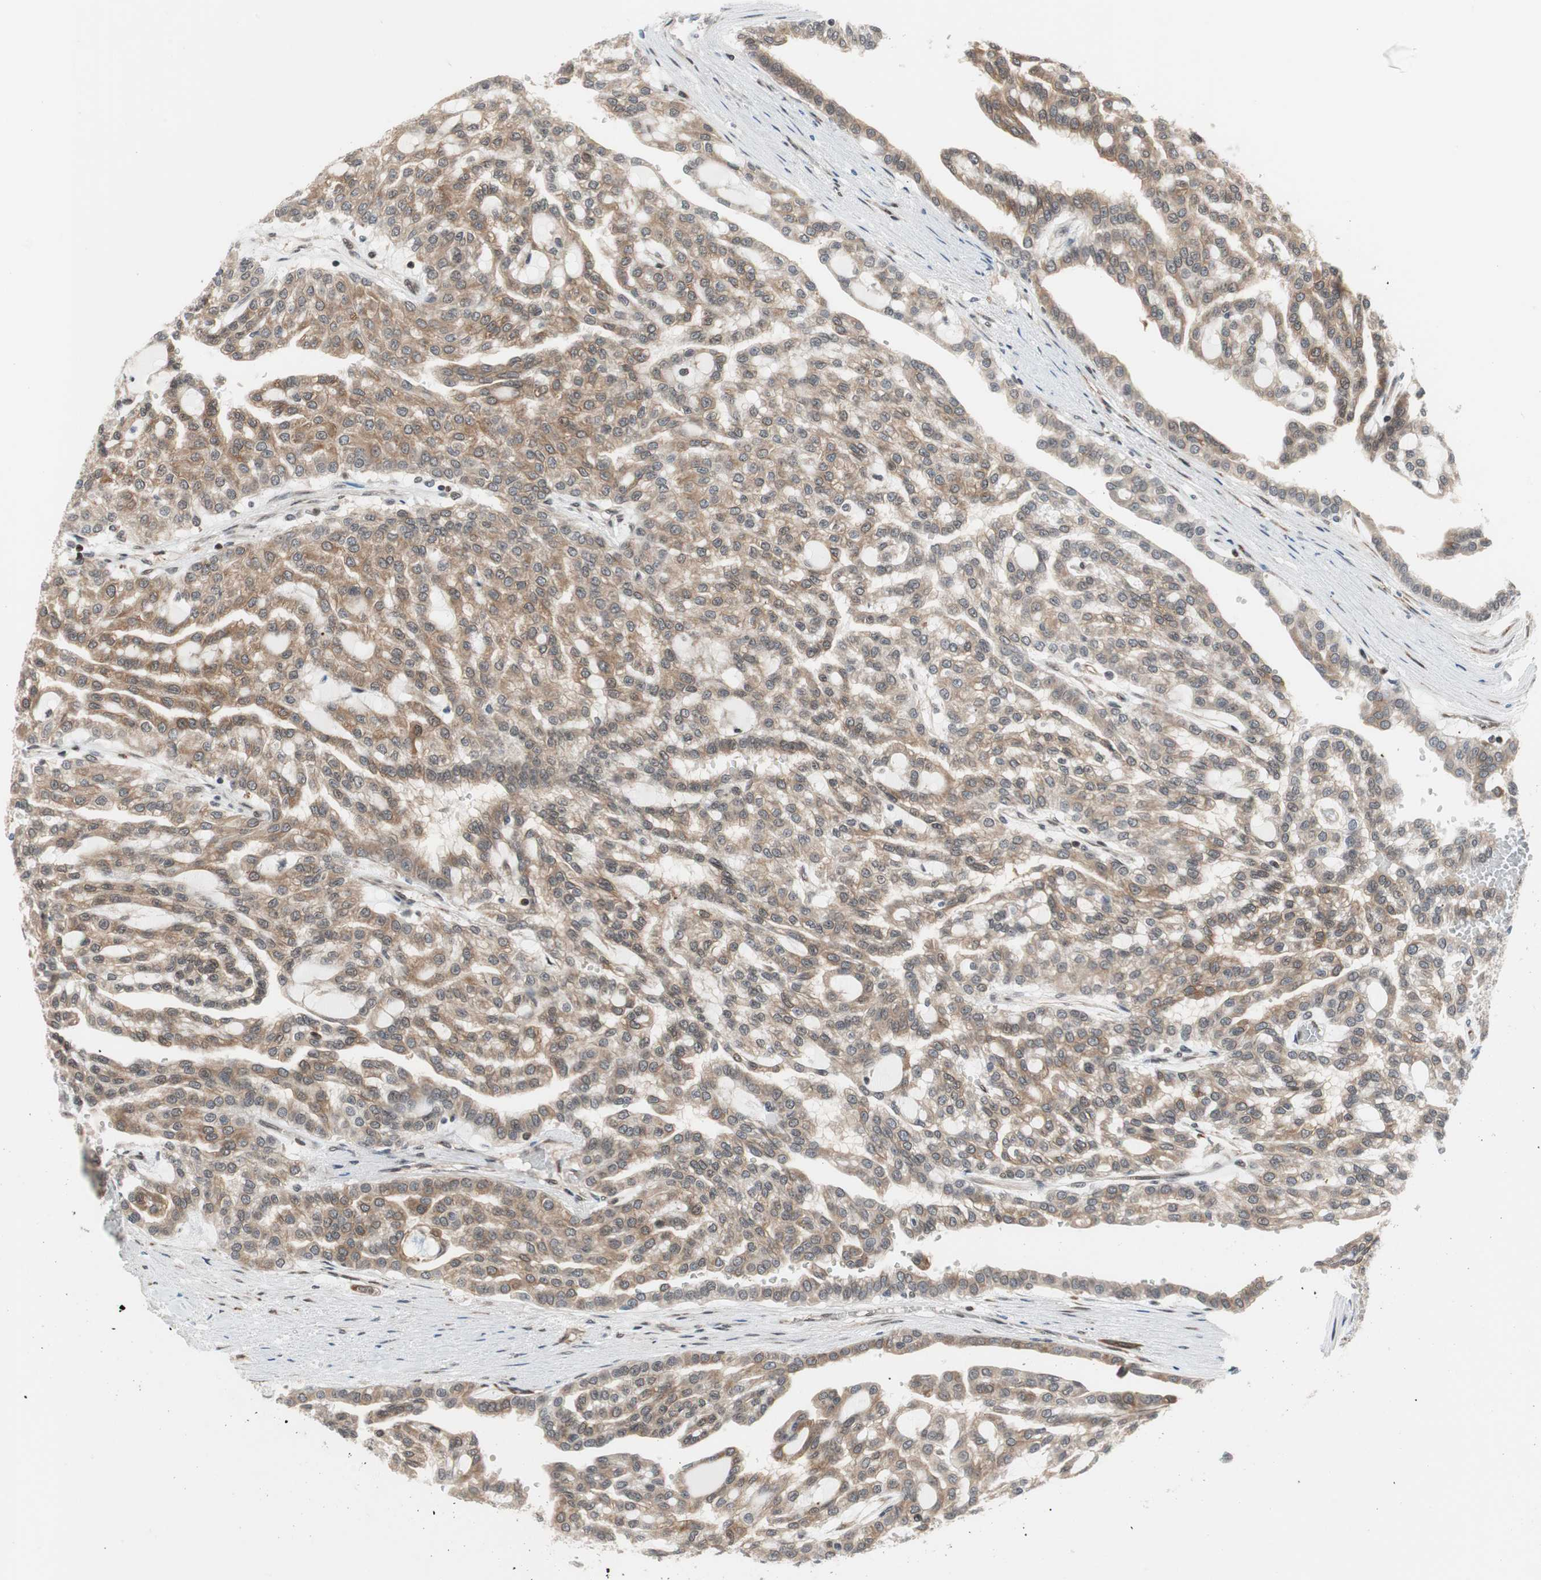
{"staining": {"intensity": "moderate", "quantity": ">75%", "location": "cytoplasmic/membranous"}, "tissue": "renal cancer", "cell_type": "Tumor cells", "image_type": "cancer", "snomed": [{"axis": "morphology", "description": "Adenocarcinoma, NOS"}, {"axis": "topography", "description": "Kidney"}], "caption": "Human renal adenocarcinoma stained for a protein (brown) demonstrates moderate cytoplasmic/membranous positive expression in approximately >75% of tumor cells.", "gene": "ZNF512B", "patient": {"sex": "male", "age": 63}}